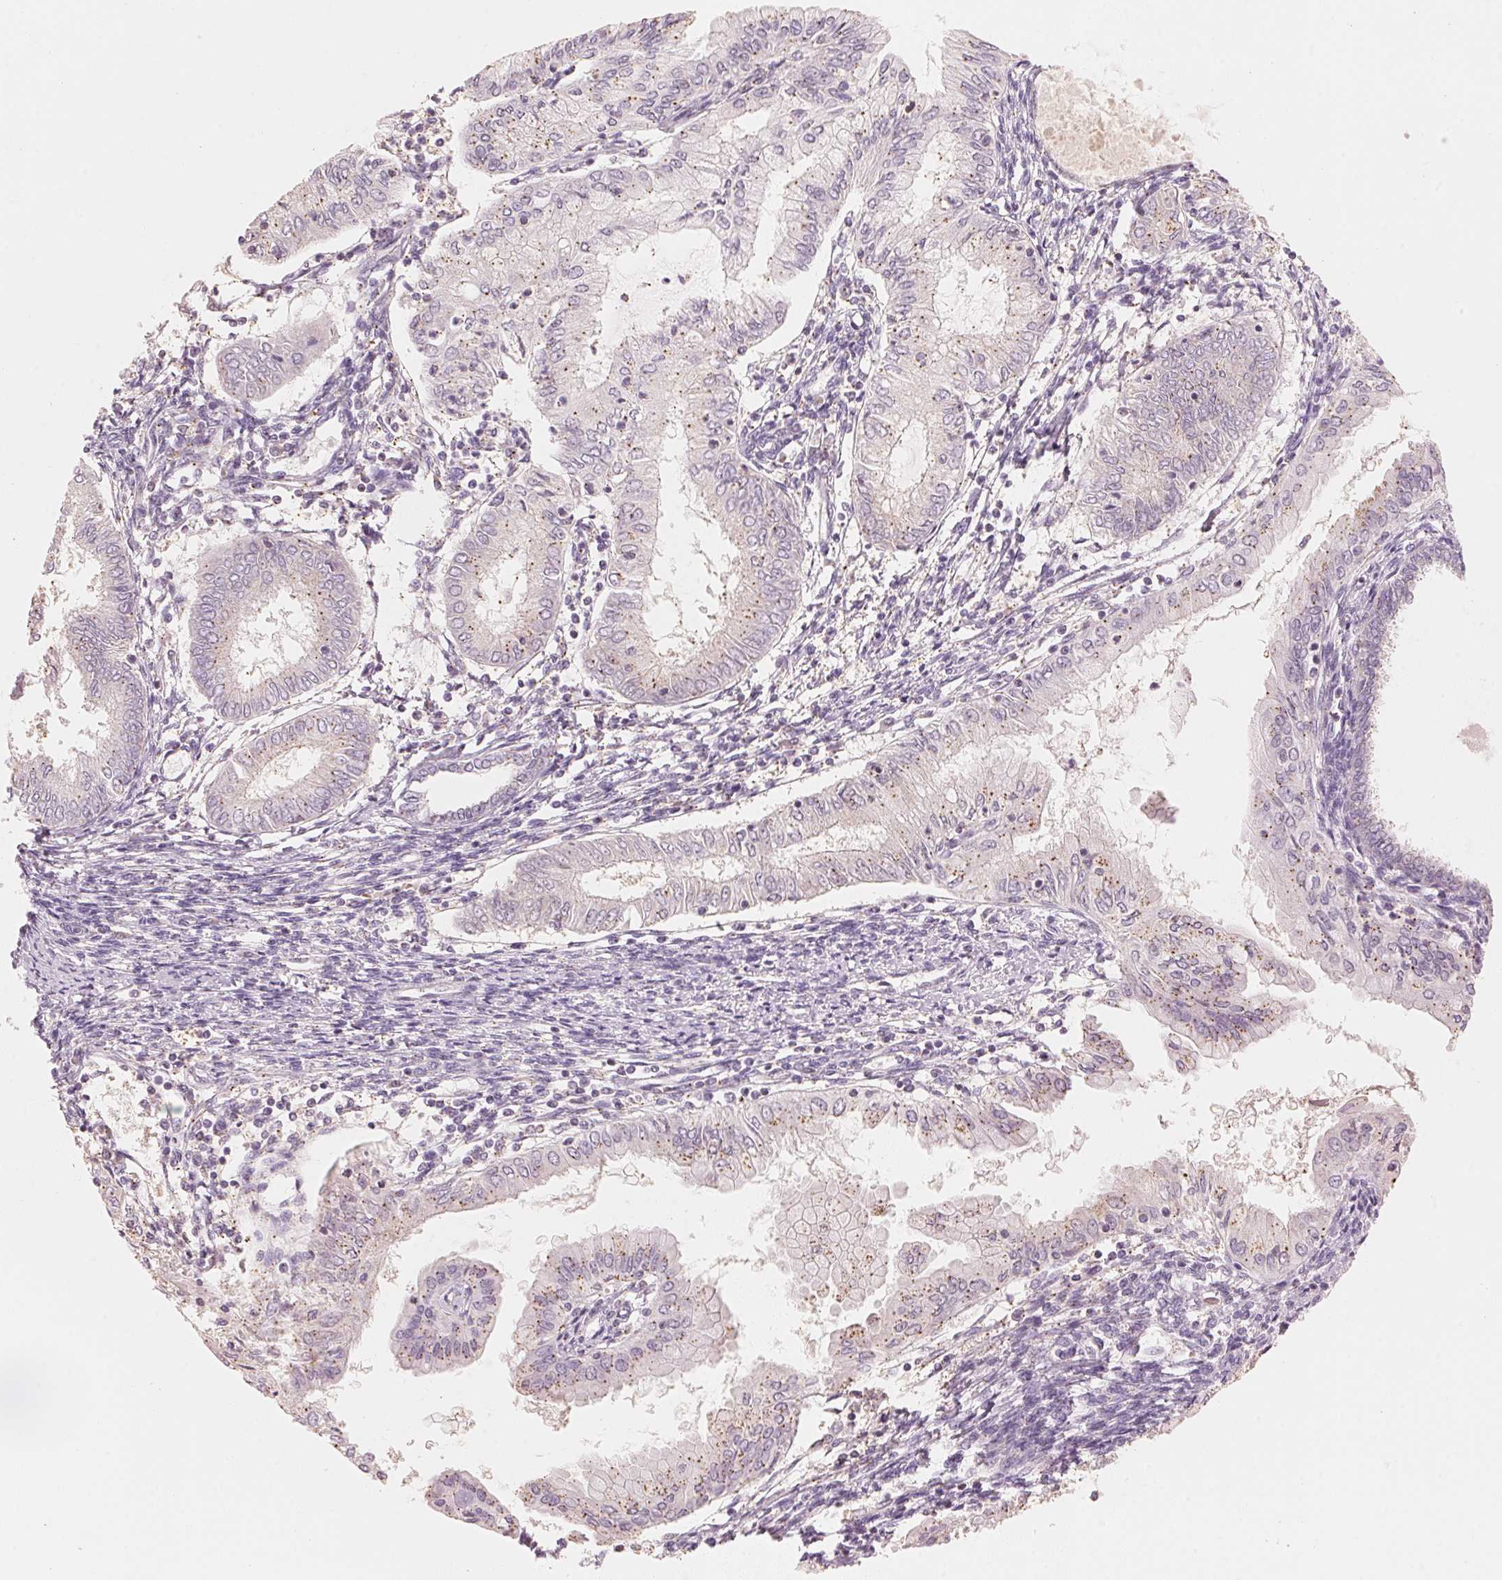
{"staining": {"intensity": "moderate", "quantity": "25%-75%", "location": "cytoplasmic/membranous"}, "tissue": "endometrial cancer", "cell_type": "Tumor cells", "image_type": "cancer", "snomed": [{"axis": "morphology", "description": "Adenocarcinoma, NOS"}, {"axis": "topography", "description": "Endometrium"}], "caption": "Protein positivity by immunohistochemistry (IHC) exhibits moderate cytoplasmic/membranous positivity in approximately 25%-75% of tumor cells in endometrial cancer. (DAB = brown stain, brightfield microscopy at high magnification).", "gene": "HOXB13", "patient": {"sex": "female", "age": 68}}